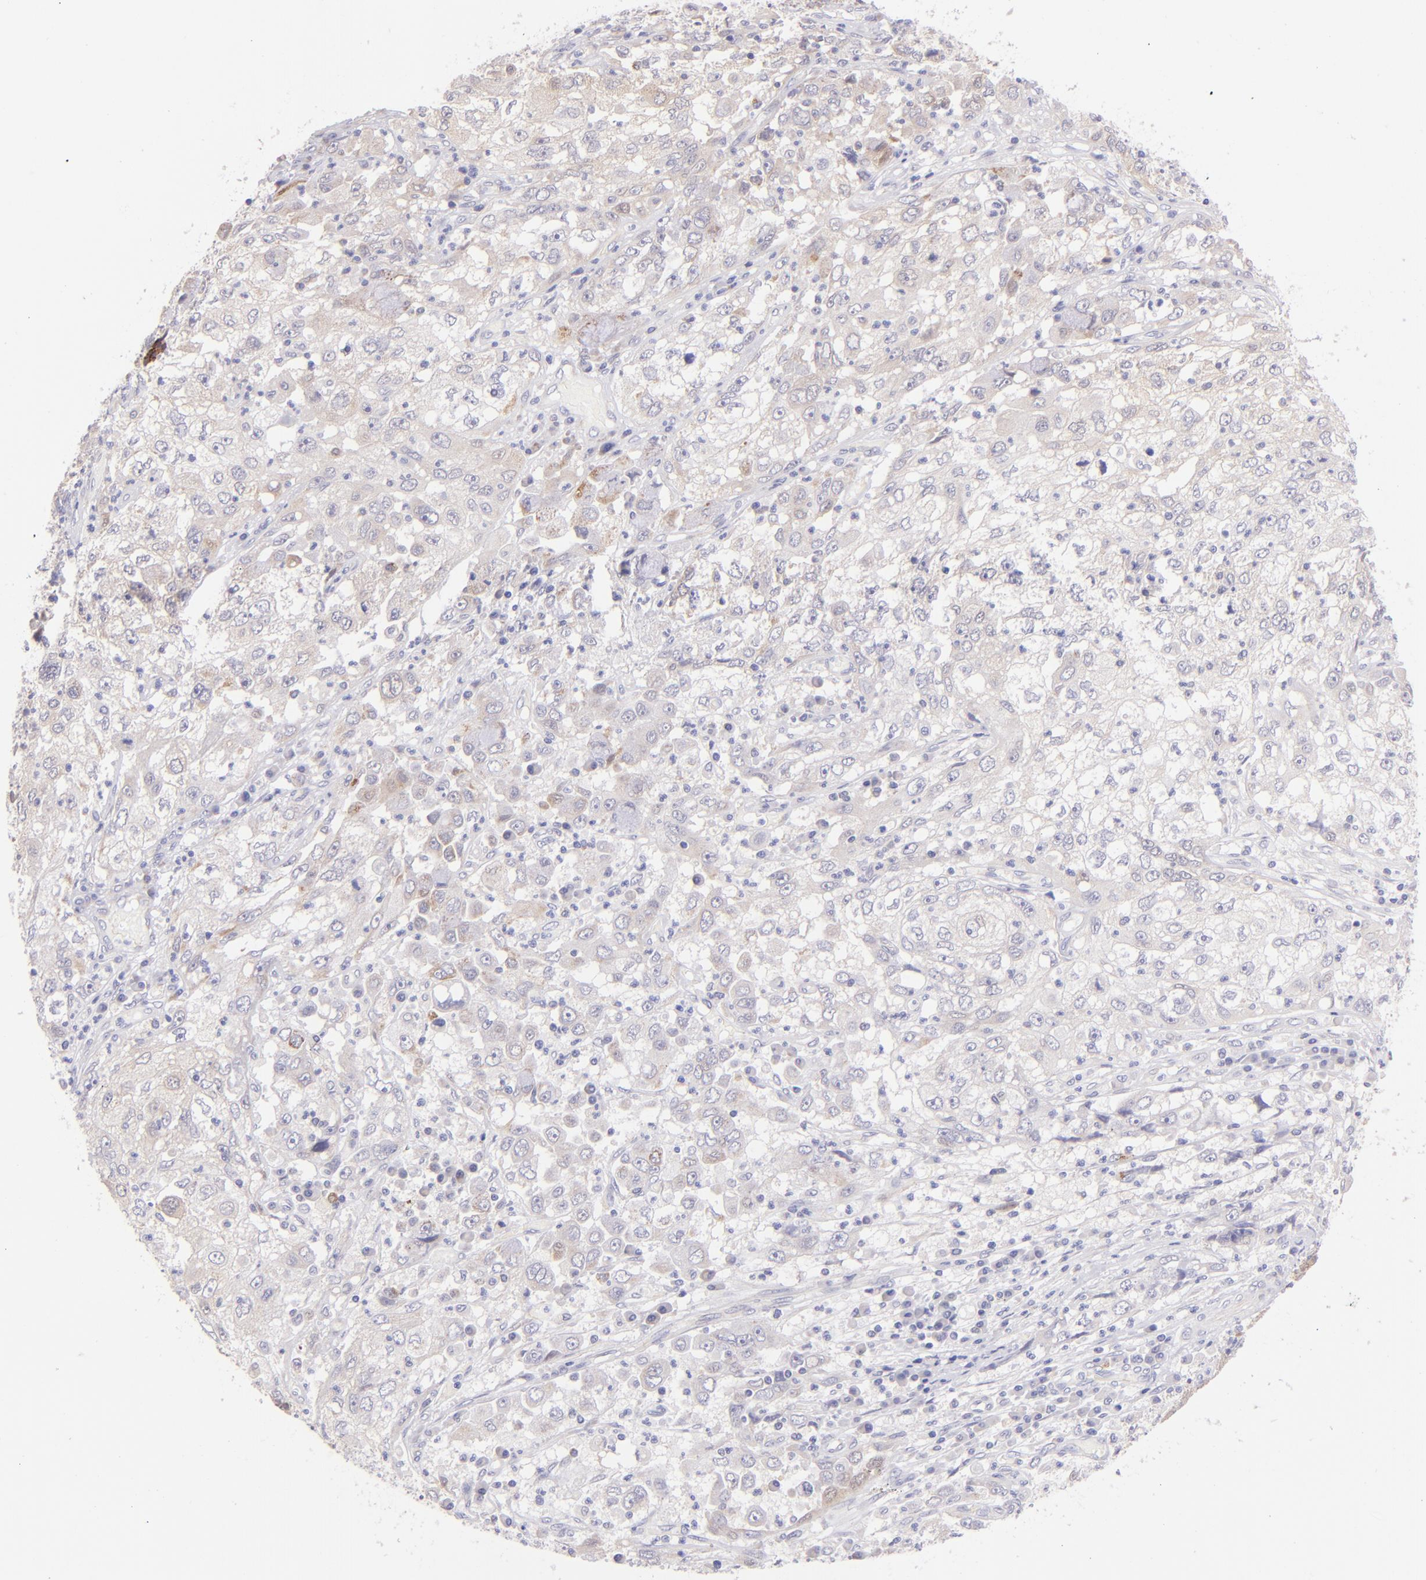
{"staining": {"intensity": "weak", "quantity": ">75%", "location": "cytoplasmic/membranous"}, "tissue": "cervical cancer", "cell_type": "Tumor cells", "image_type": "cancer", "snomed": [{"axis": "morphology", "description": "Squamous cell carcinoma, NOS"}, {"axis": "topography", "description": "Cervix"}], "caption": "Cervical cancer stained with a protein marker reveals weak staining in tumor cells.", "gene": "SH2D4A", "patient": {"sex": "female", "age": 36}}